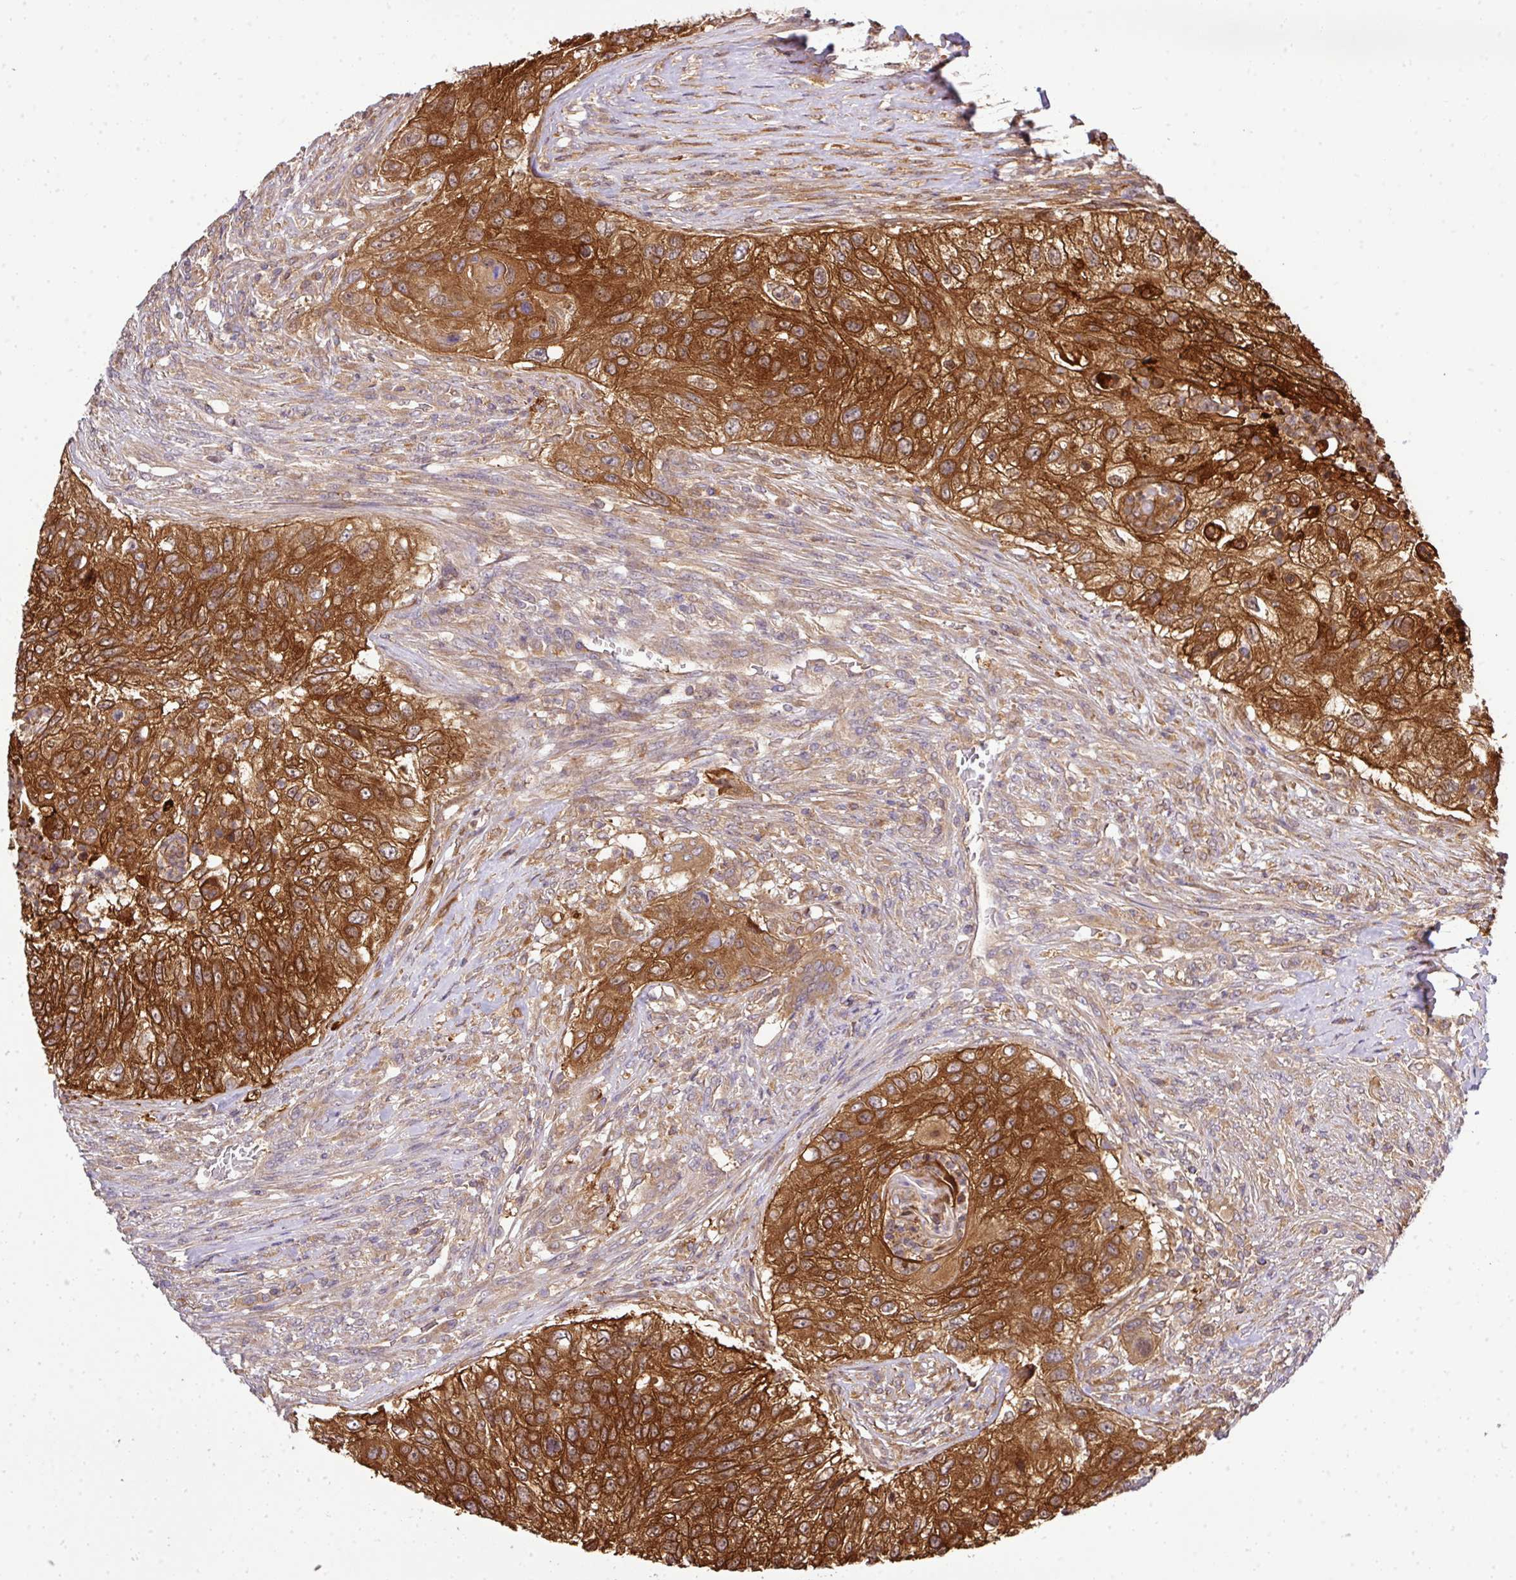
{"staining": {"intensity": "strong", "quantity": ">75%", "location": "cytoplasmic/membranous"}, "tissue": "urothelial cancer", "cell_type": "Tumor cells", "image_type": "cancer", "snomed": [{"axis": "morphology", "description": "Urothelial carcinoma, High grade"}, {"axis": "topography", "description": "Urinary bladder"}], "caption": "This photomicrograph reveals urothelial cancer stained with IHC to label a protein in brown. The cytoplasmic/membranous of tumor cells show strong positivity for the protein. Nuclei are counter-stained blue.", "gene": "TMEM107", "patient": {"sex": "female", "age": 60}}